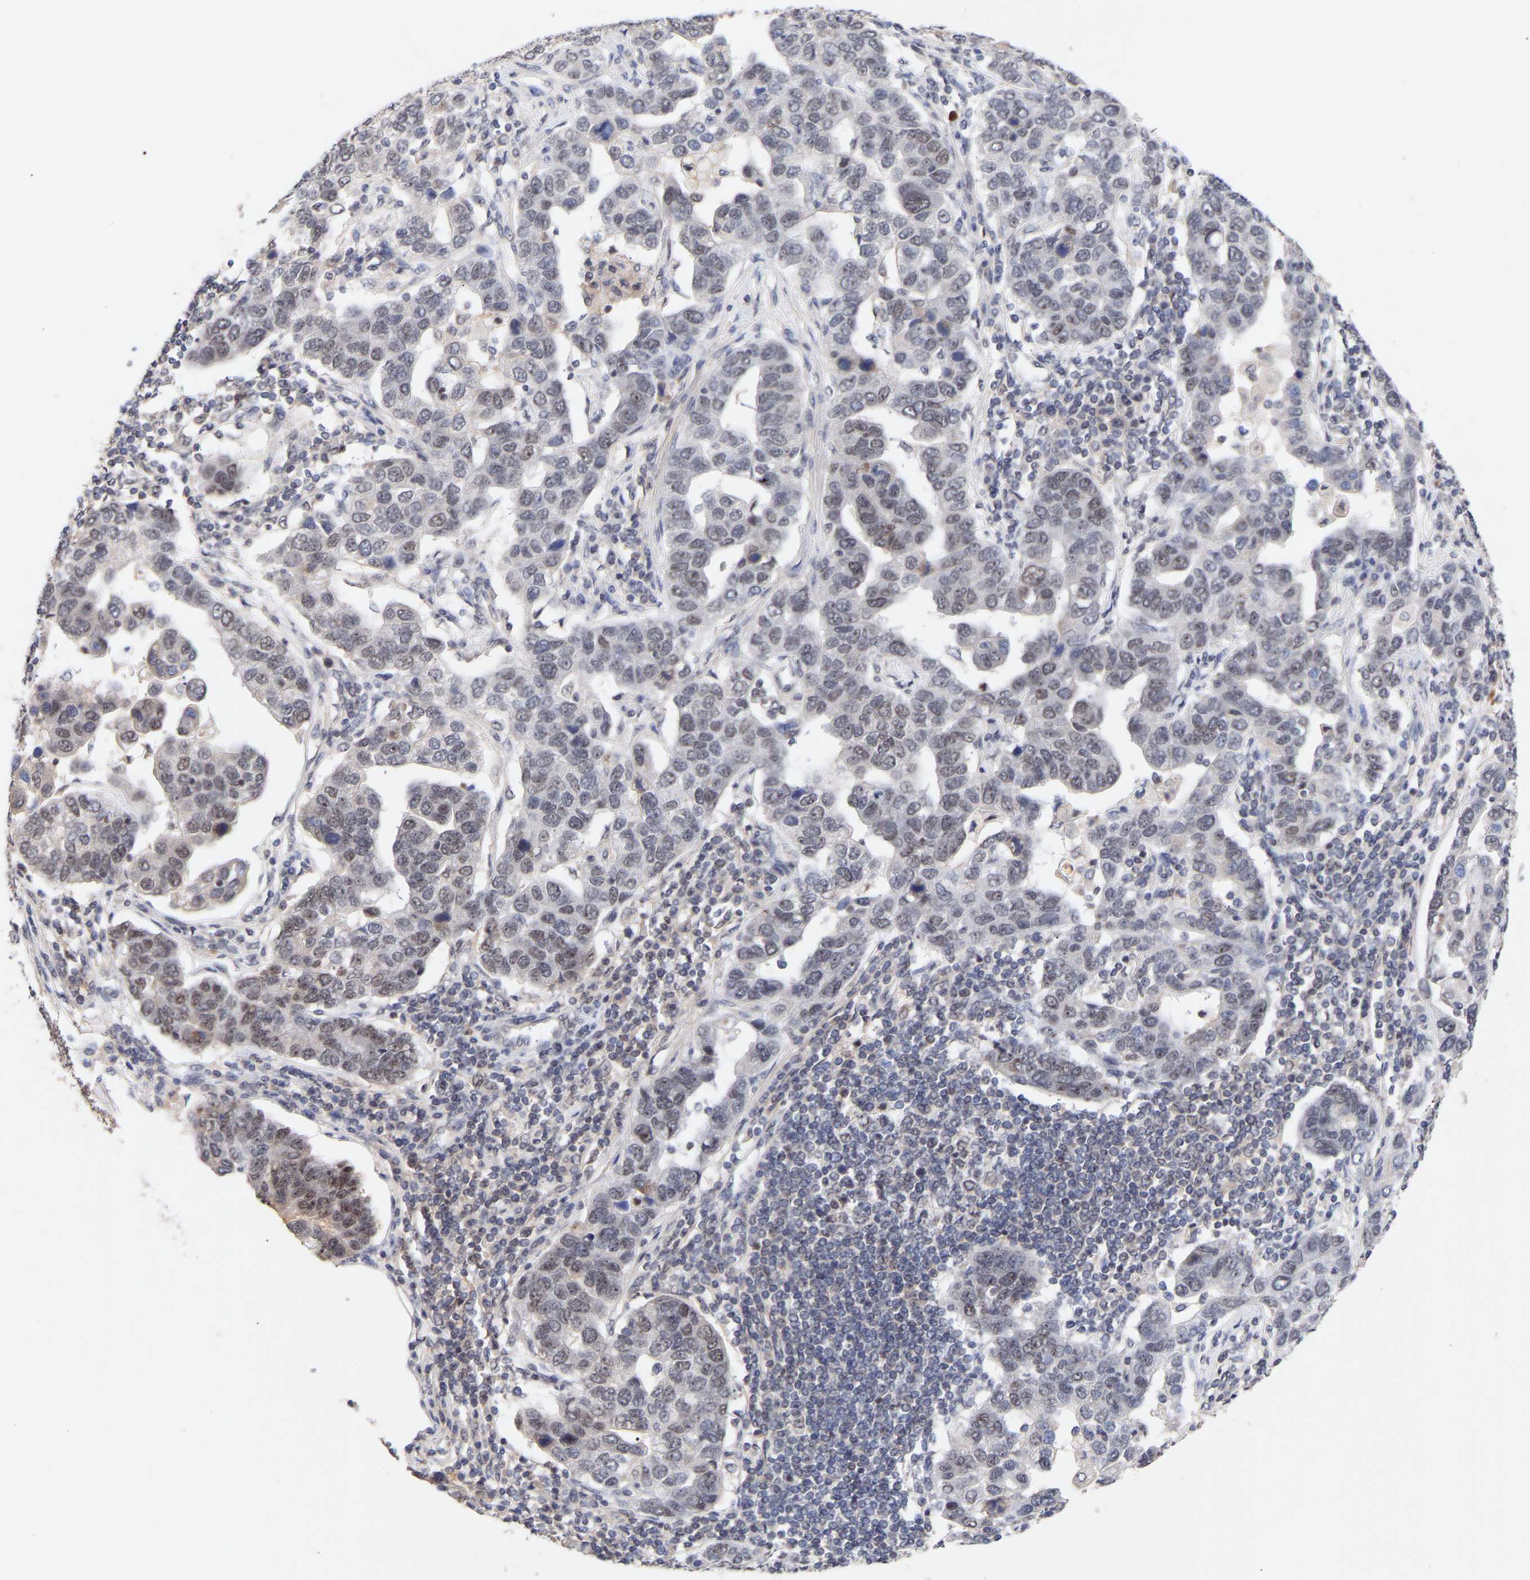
{"staining": {"intensity": "weak", "quantity": "<25%", "location": "nuclear"}, "tissue": "pancreatic cancer", "cell_type": "Tumor cells", "image_type": "cancer", "snomed": [{"axis": "morphology", "description": "Adenocarcinoma, NOS"}, {"axis": "topography", "description": "Pancreas"}], "caption": "Tumor cells are negative for brown protein staining in adenocarcinoma (pancreatic).", "gene": "RBM15", "patient": {"sex": "female", "age": 61}}